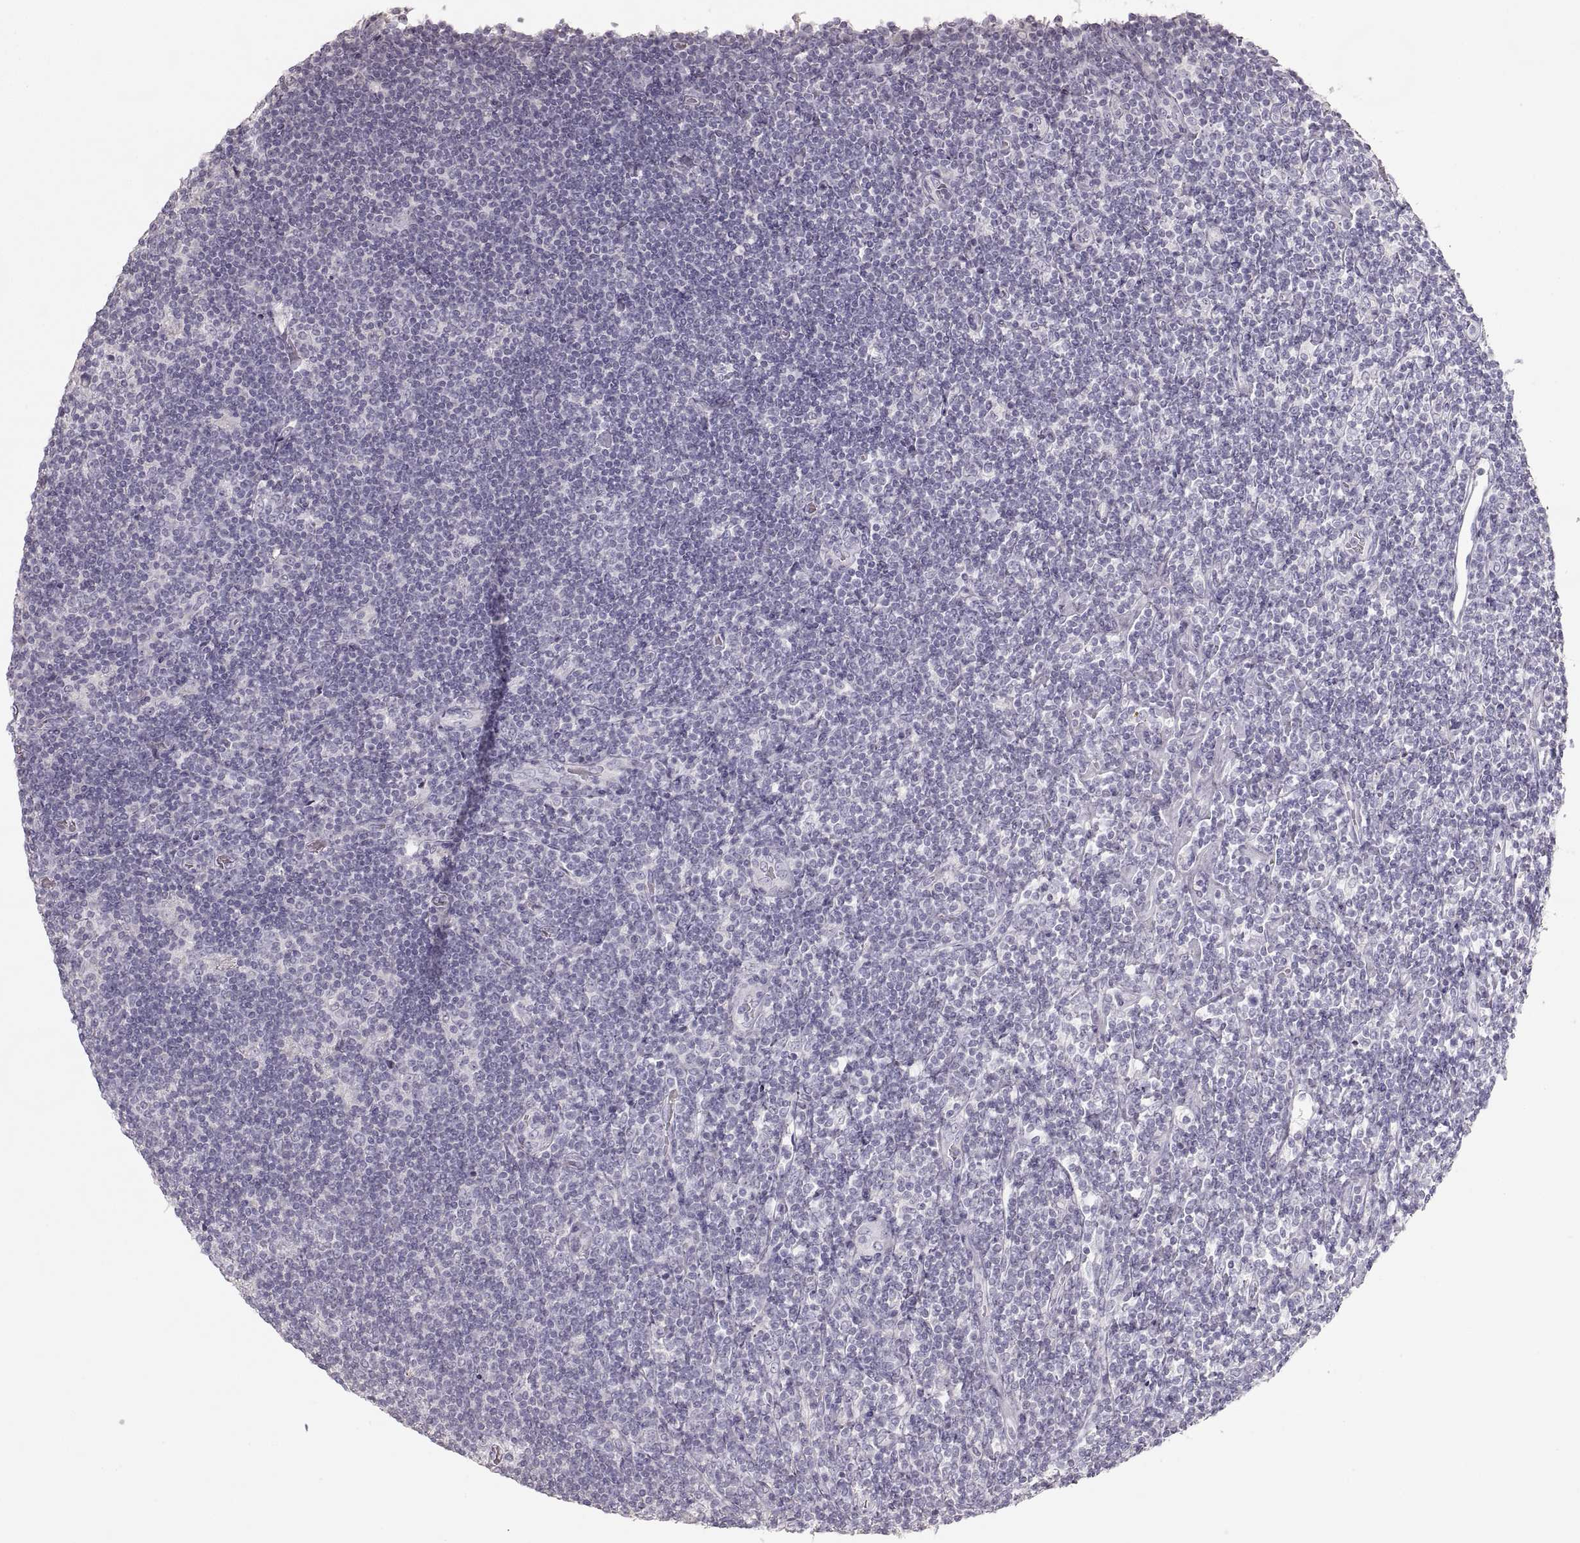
{"staining": {"intensity": "negative", "quantity": "none", "location": "none"}, "tissue": "lymphoma", "cell_type": "Tumor cells", "image_type": "cancer", "snomed": [{"axis": "morphology", "description": "Hodgkin's disease, NOS"}, {"axis": "topography", "description": "Lymph node"}], "caption": "The photomicrograph demonstrates no significant staining in tumor cells of Hodgkin's disease.", "gene": "ZP3", "patient": {"sex": "male", "age": 40}}